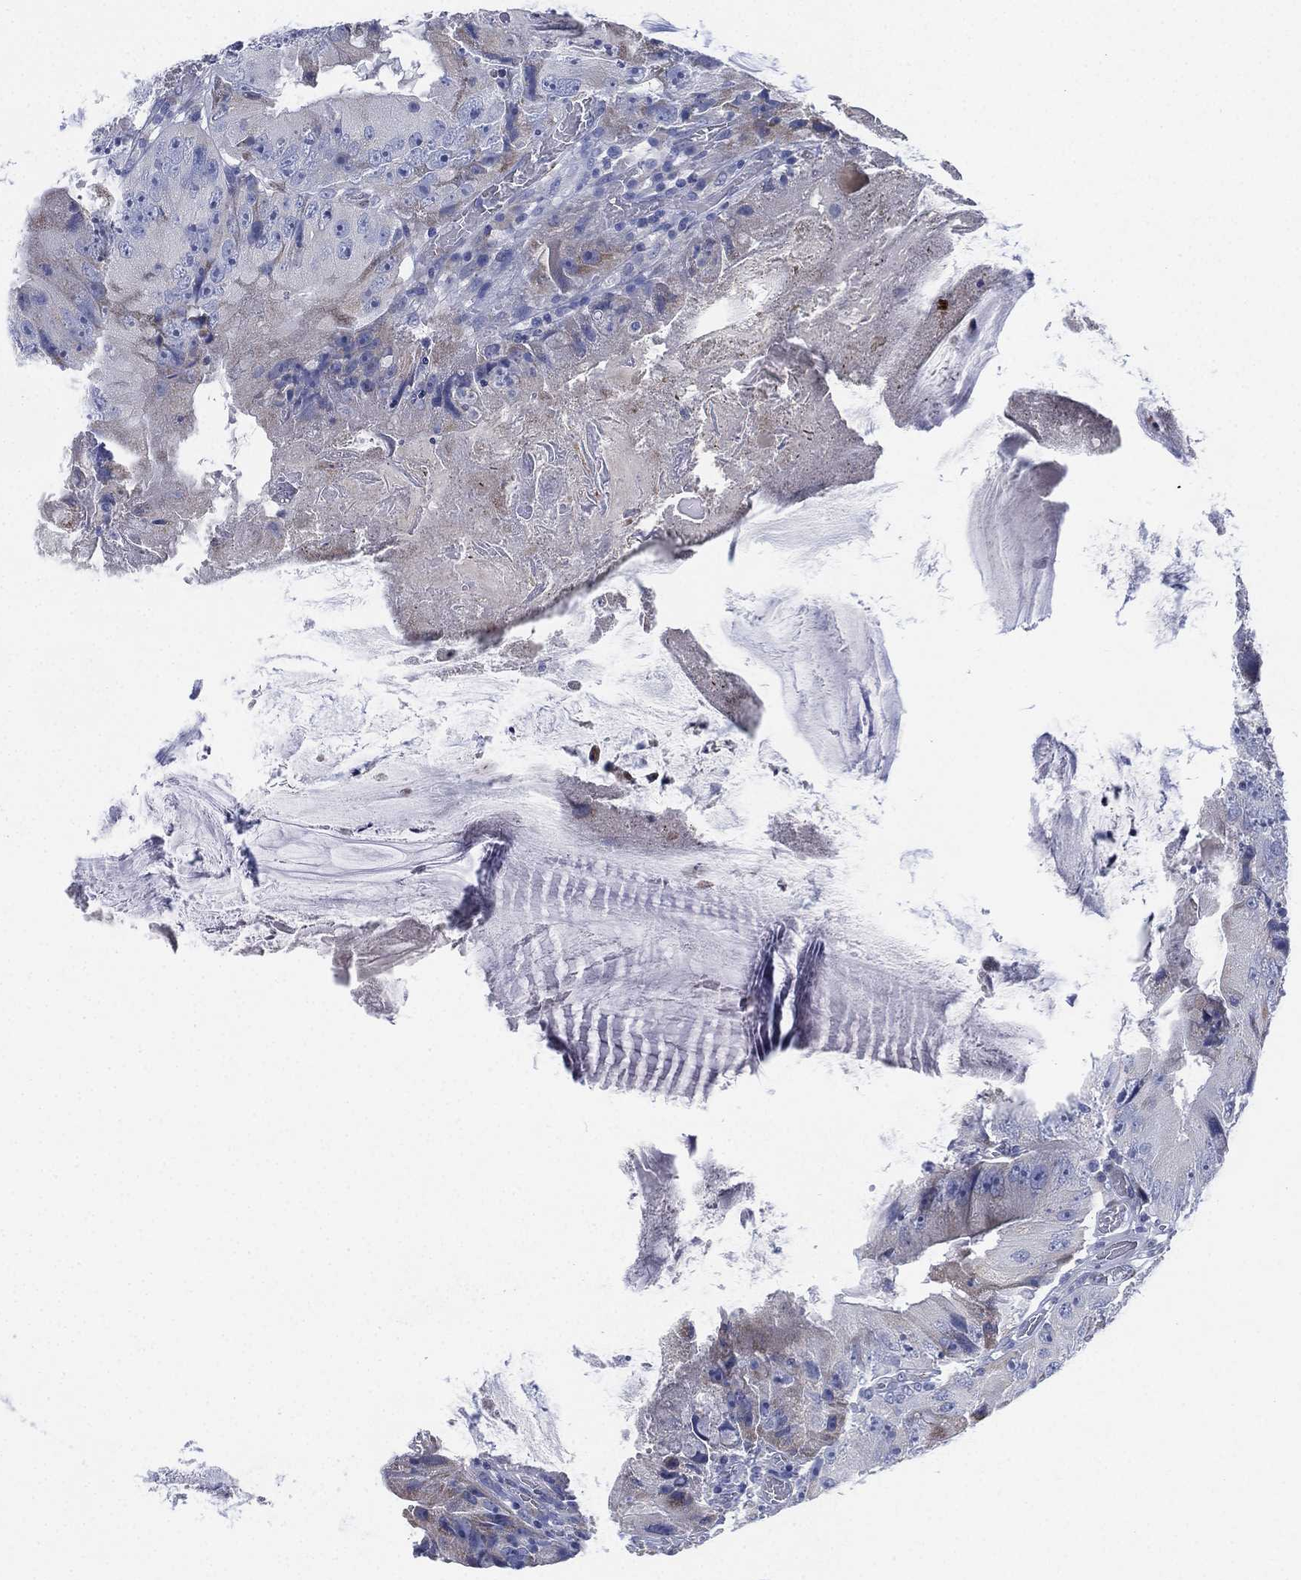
{"staining": {"intensity": "negative", "quantity": "none", "location": "none"}, "tissue": "colorectal cancer", "cell_type": "Tumor cells", "image_type": "cancer", "snomed": [{"axis": "morphology", "description": "Adenocarcinoma, NOS"}, {"axis": "topography", "description": "Colon"}], "caption": "Image shows no significant protein positivity in tumor cells of colorectal cancer (adenocarcinoma).", "gene": "ADAD2", "patient": {"sex": "female", "age": 86}}